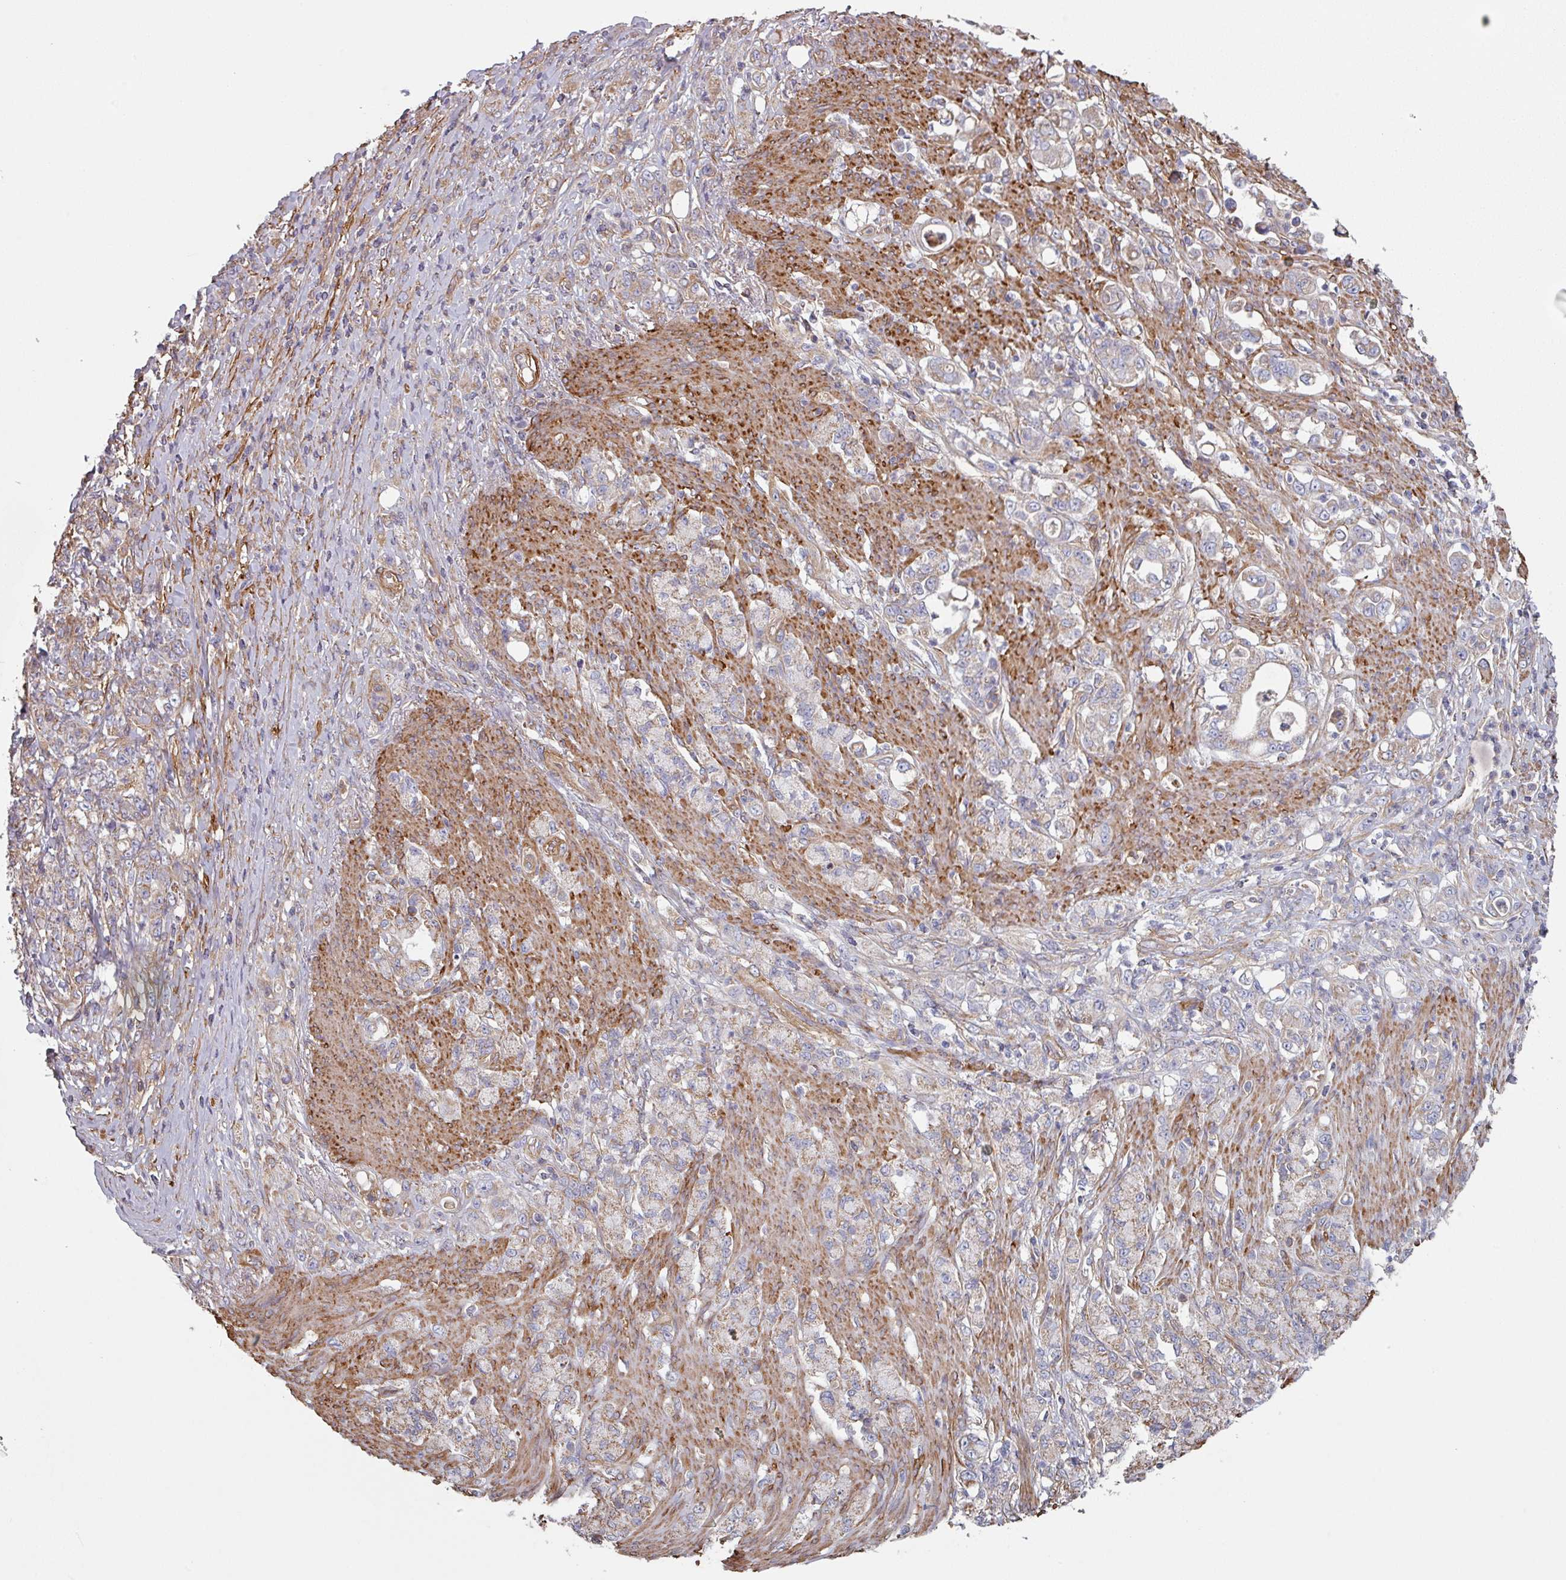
{"staining": {"intensity": "weak", "quantity": "<25%", "location": "cytoplasmic/membranous"}, "tissue": "stomach cancer", "cell_type": "Tumor cells", "image_type": "cancer", "snomed": [{"axis": "morphology", "description": "Normal tissue, NOS"}, {"axis": "morphology", "description": "Adenocarcinoma, NOS"}, {"axis": "topography", "description": "Stomach"}], "caption": "This is an IHC histopathology image of human stomach adenocarcinoma. There is no expression in tumor cells.", "gene": "GSTA4", "patient": {"sex": "female", "age": 79}}